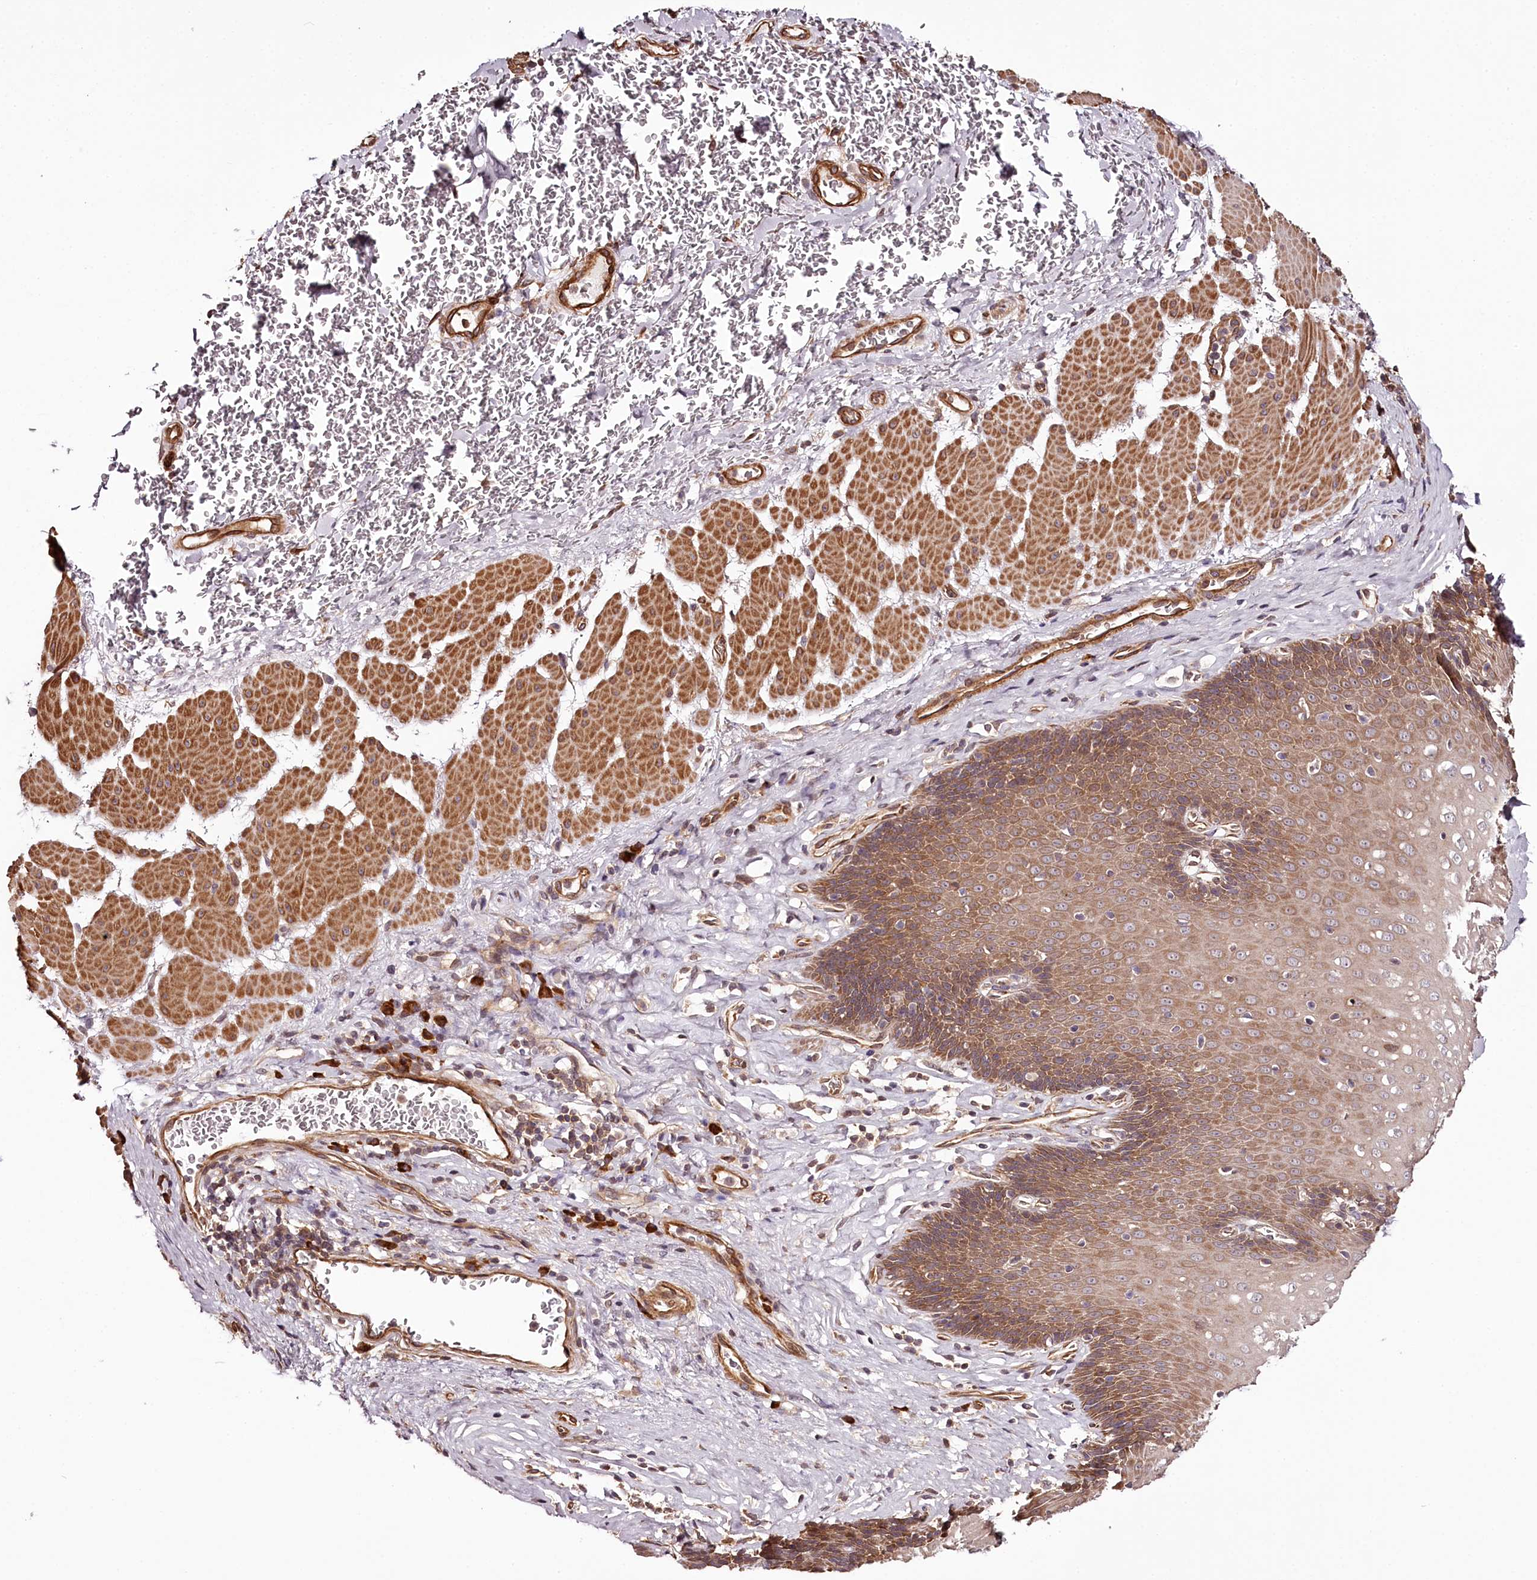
{"staining": {"intensity": "moderate", "quantity": ">75%", "location": "cytoplasmic/membranous"}, "tissue": "esophagus", "cell_type": "Squamous epithelial cells", "image_type": "normal", "snomed": [{"axis": "morphology", "description": "Normal tissue, NOS"}, {"axis": "topography", "description": "Esophagus"}], "caption": "This image displays immunohistochemistry (IHC) staining of normal esophagus, with medium moderate cytoplasmic/membranous staining in approximately >75% of squamous epithelial cells.", "gene": "TARS1", "patient": {"sex": "female", "age": 66}}